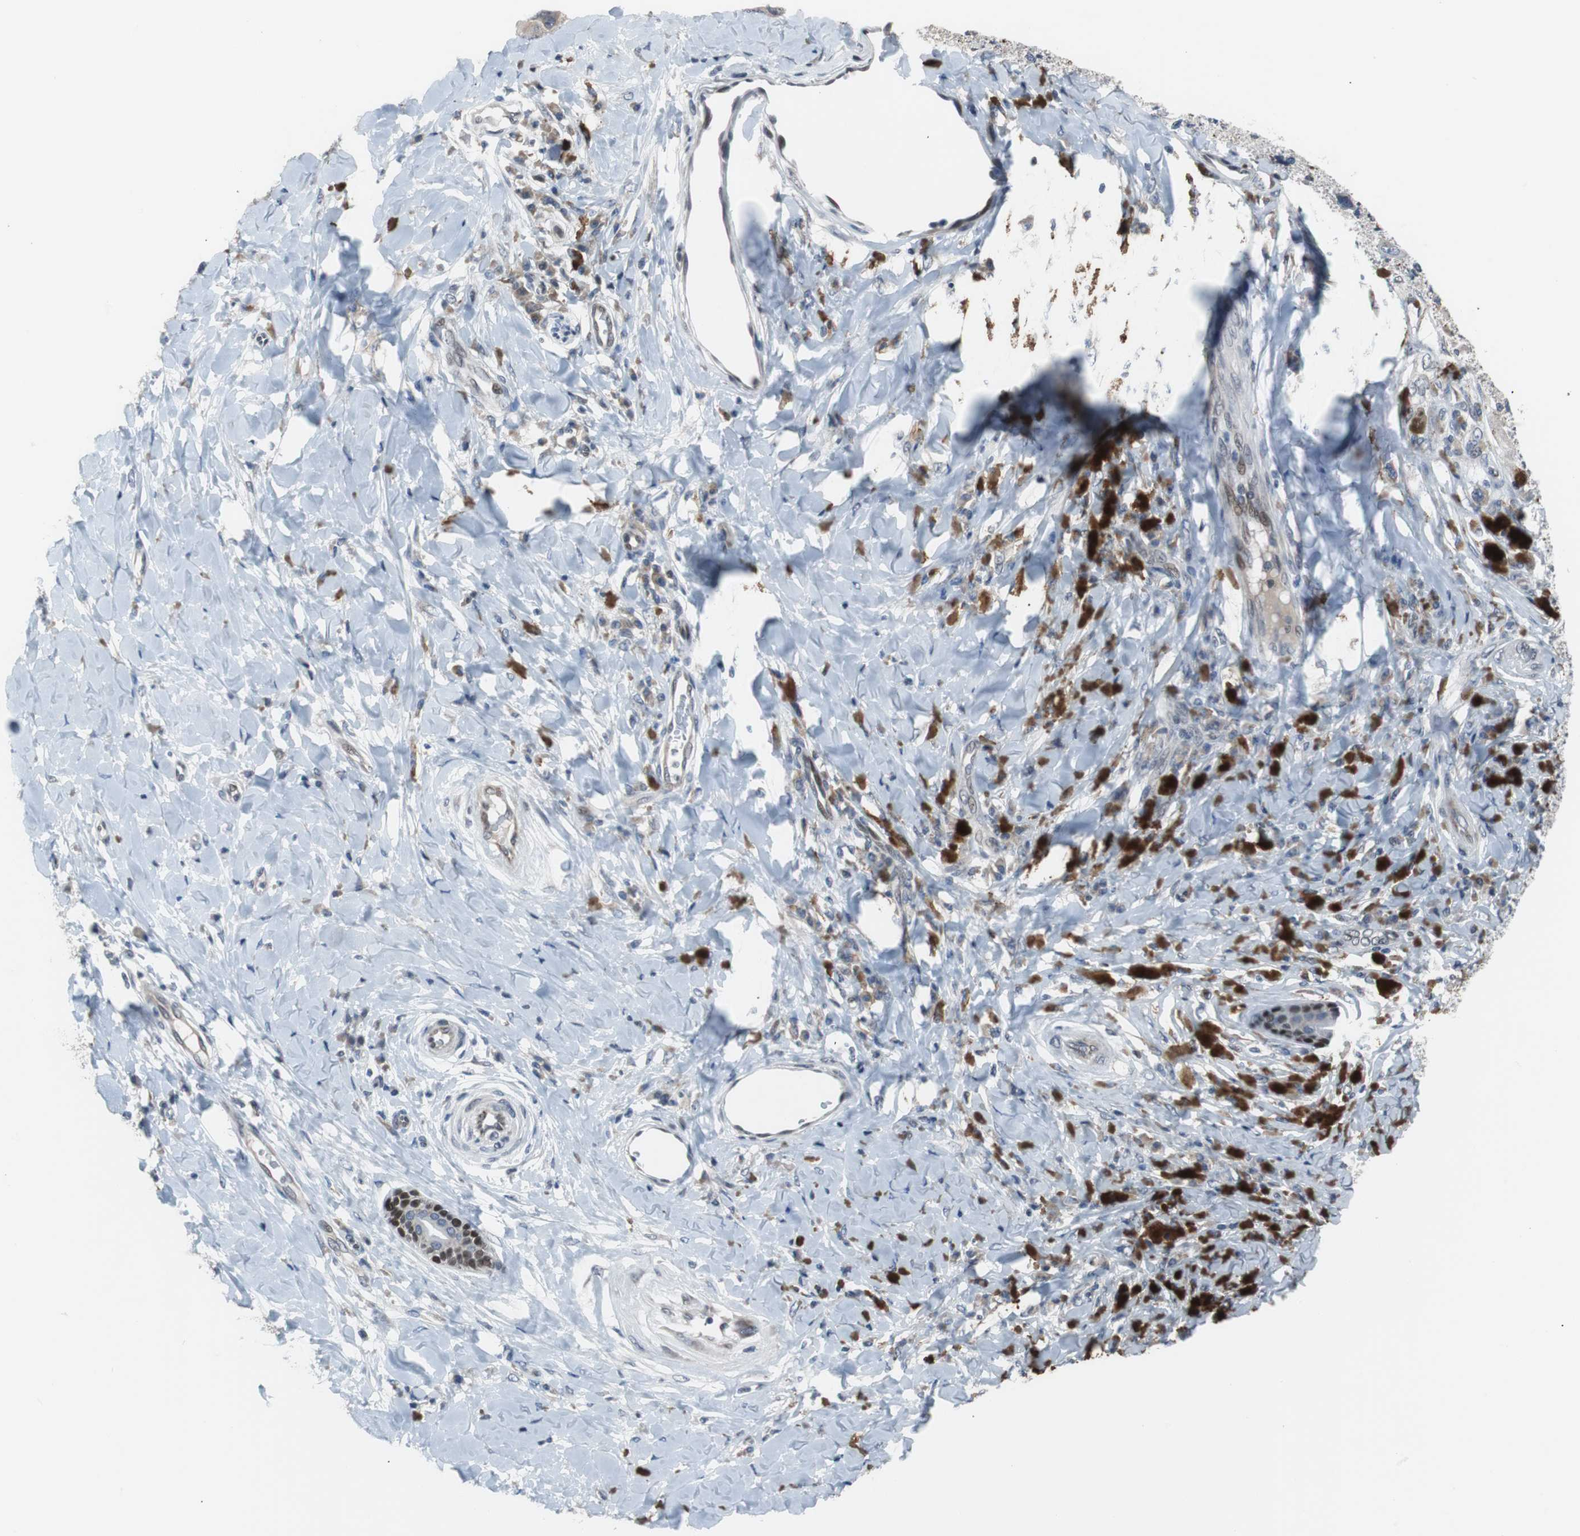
{"staining": {"intensity": "moderate", "quantity": "<25%", "location": "cytoplasmic/membranous"}, "tissue": "melanoma", "cell_type": "Tumor cells", "image_type": "cancer", "snomed": [{"axis": "morphology", "description": "Malignant melanoma, NOS"}, {"axis": "topography", "description": "Skin"}], "caption": "This micrograph reveals melanoma stained with immunohistochemistry (IHC) to label a protein in brown. The cytoplasmic/membranous of tumor cells show moderate positivity for the protein. Nuclei are counter-stained blue.", "gene": "TP63", "patient": {"sex": "female", "age": 73}}